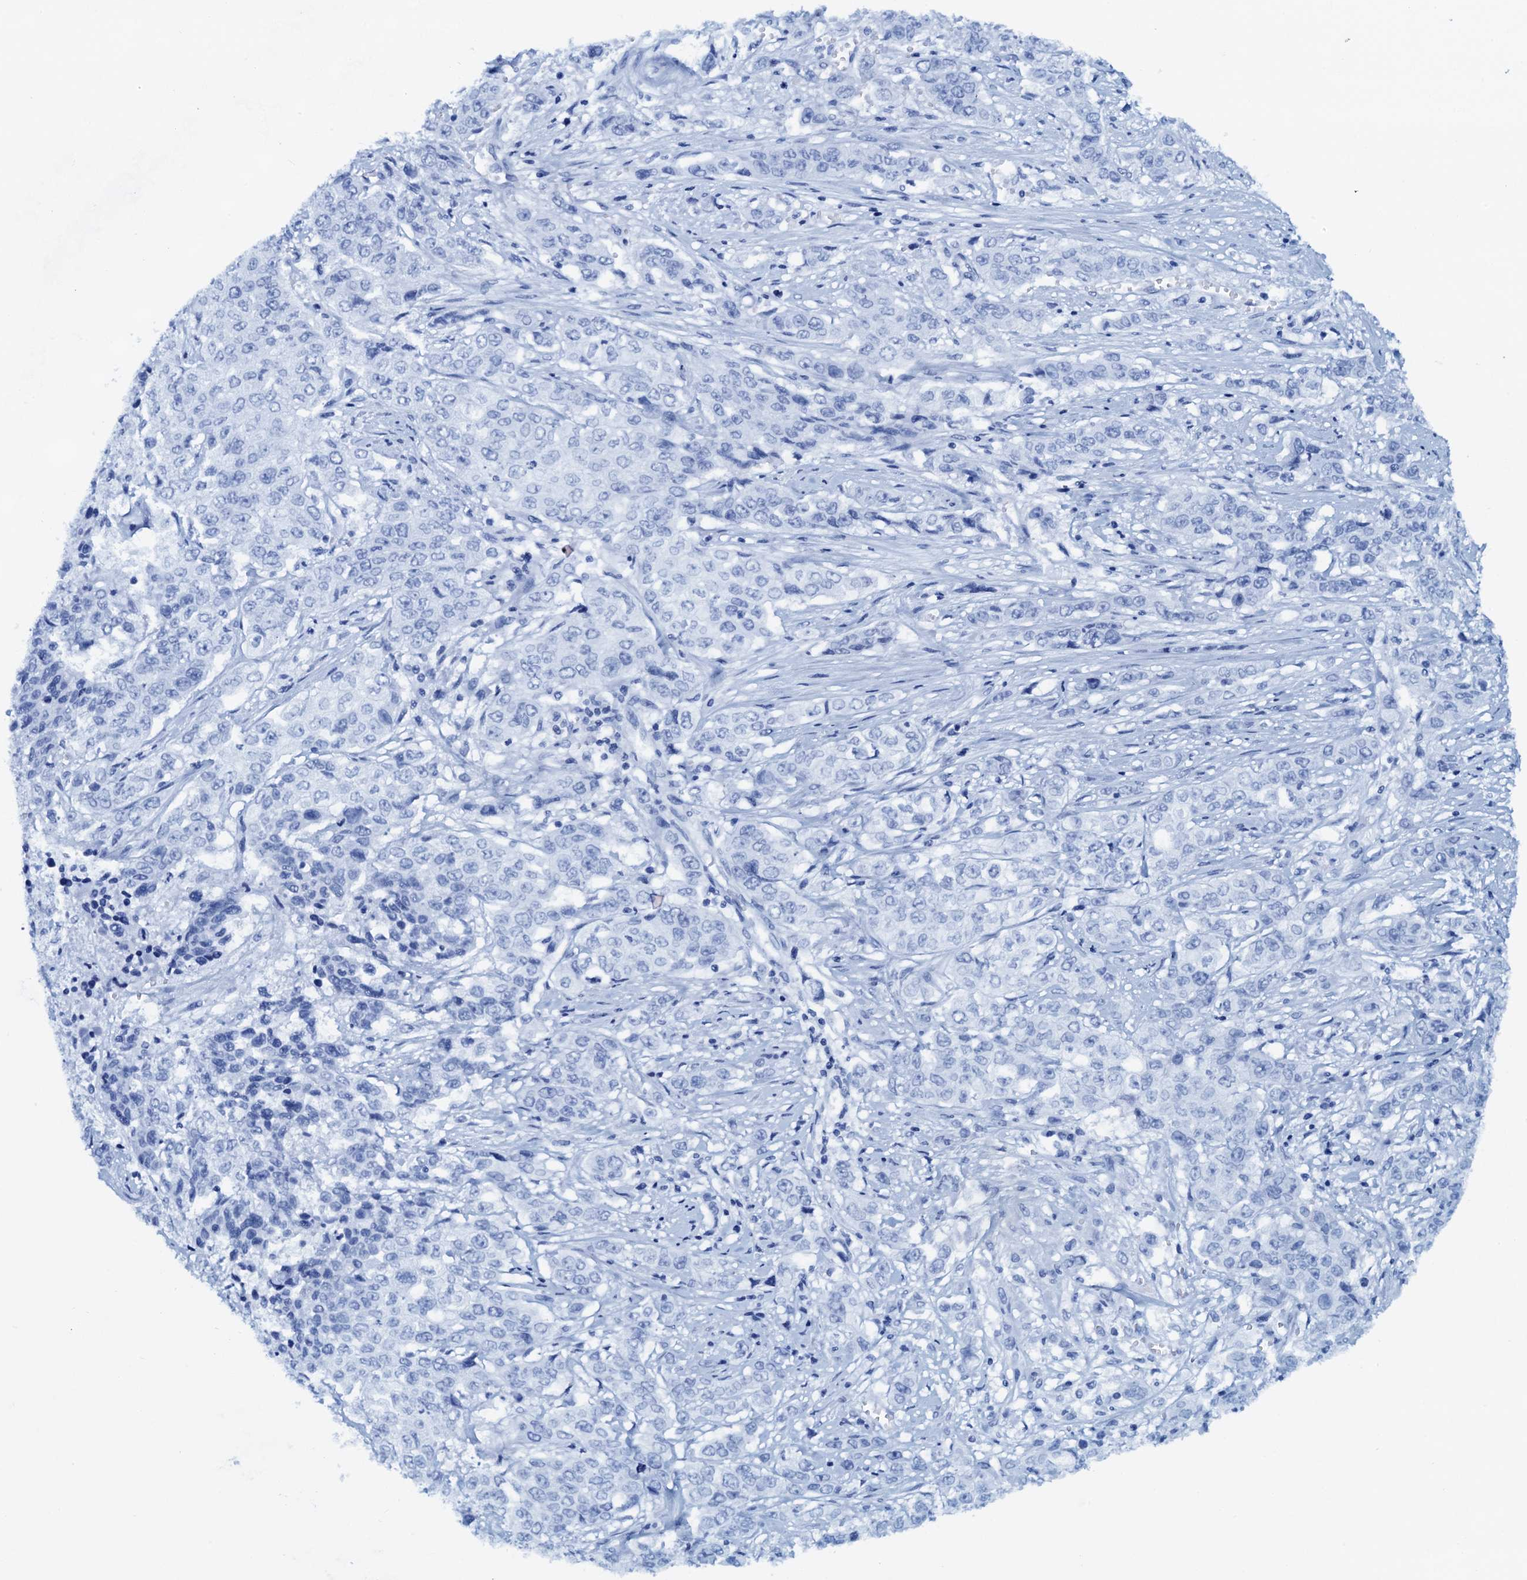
{"staining": {"intensity": "negative", "quantity": "none", "location": "none"}, "tissue": "stomach cancer", "cell_type": "Tumor cells", "image_type": "cancer", "snomed": [{"axis": "morphology", "description": "Adenocarcinoma, NOS"}, {"axis": "topography", "description": "Stomach, upper"}], "caption": "IHC histopathology image of stomach adenocarcinoma stained for a protein (brown), which demonstrates no expression in tumor cells.", "gene": "PTGES3", "patient": {"sex": "male", "age": 62}}